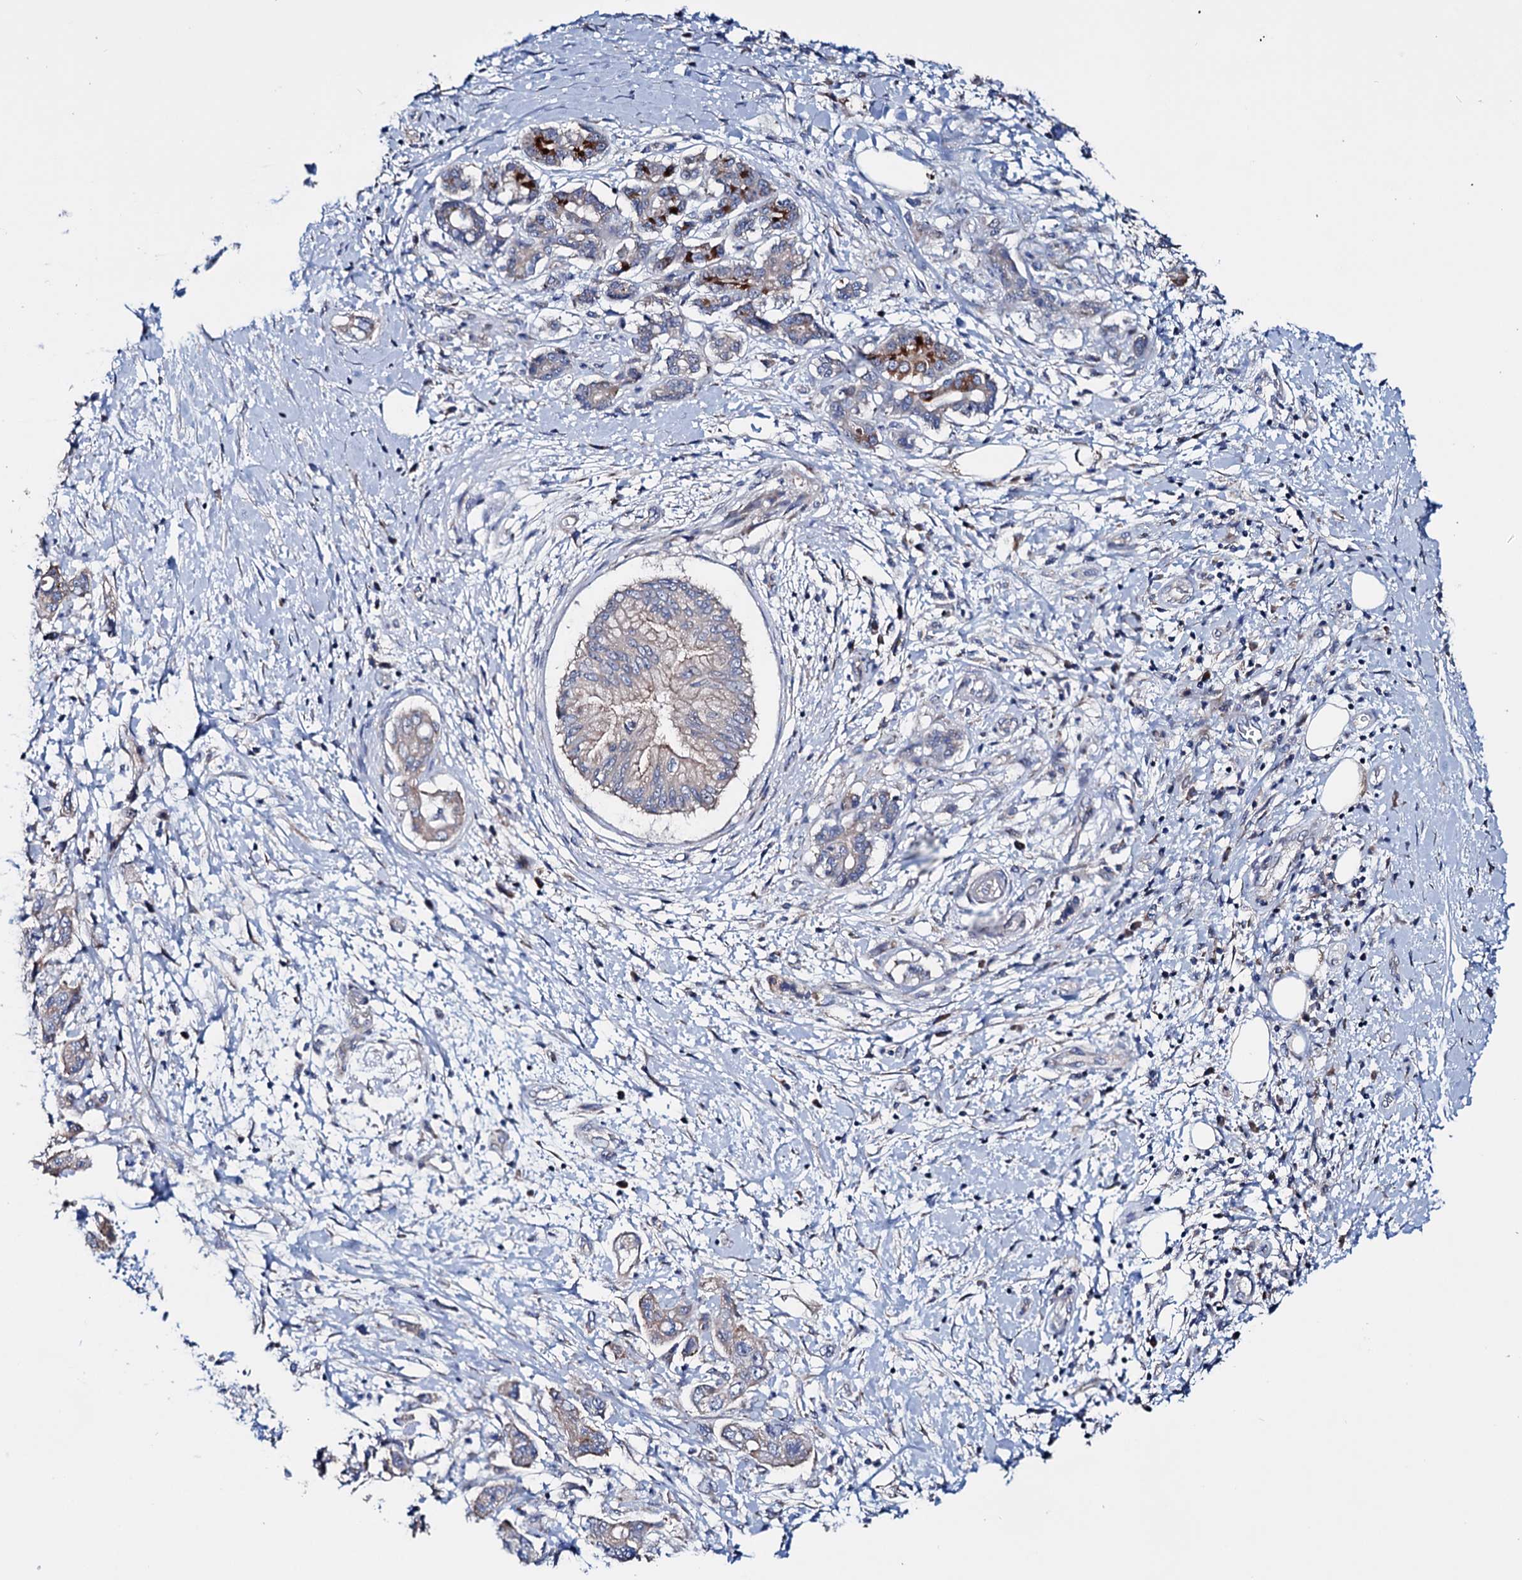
{"staining": {"intensity": "weak", "quantity": "<25%", "location": "cytoplasmic/membranous"}, "tissue": "pancreatic cancer", "cell_type": "Tumor cells", "image_type": "cancer", "snomed": [{"axis": "morphology", "description": "Adenocarcinoma, NOS"}, {"axis": "topography", "description": "Pancreas"}], "caption": "Pancreatic cancer (adenocarcinoma) stained for a protein using IHC reveals no expression tumor cells.", "gene": "EYA4", "patient": {"sex": "female", "age": 73}}